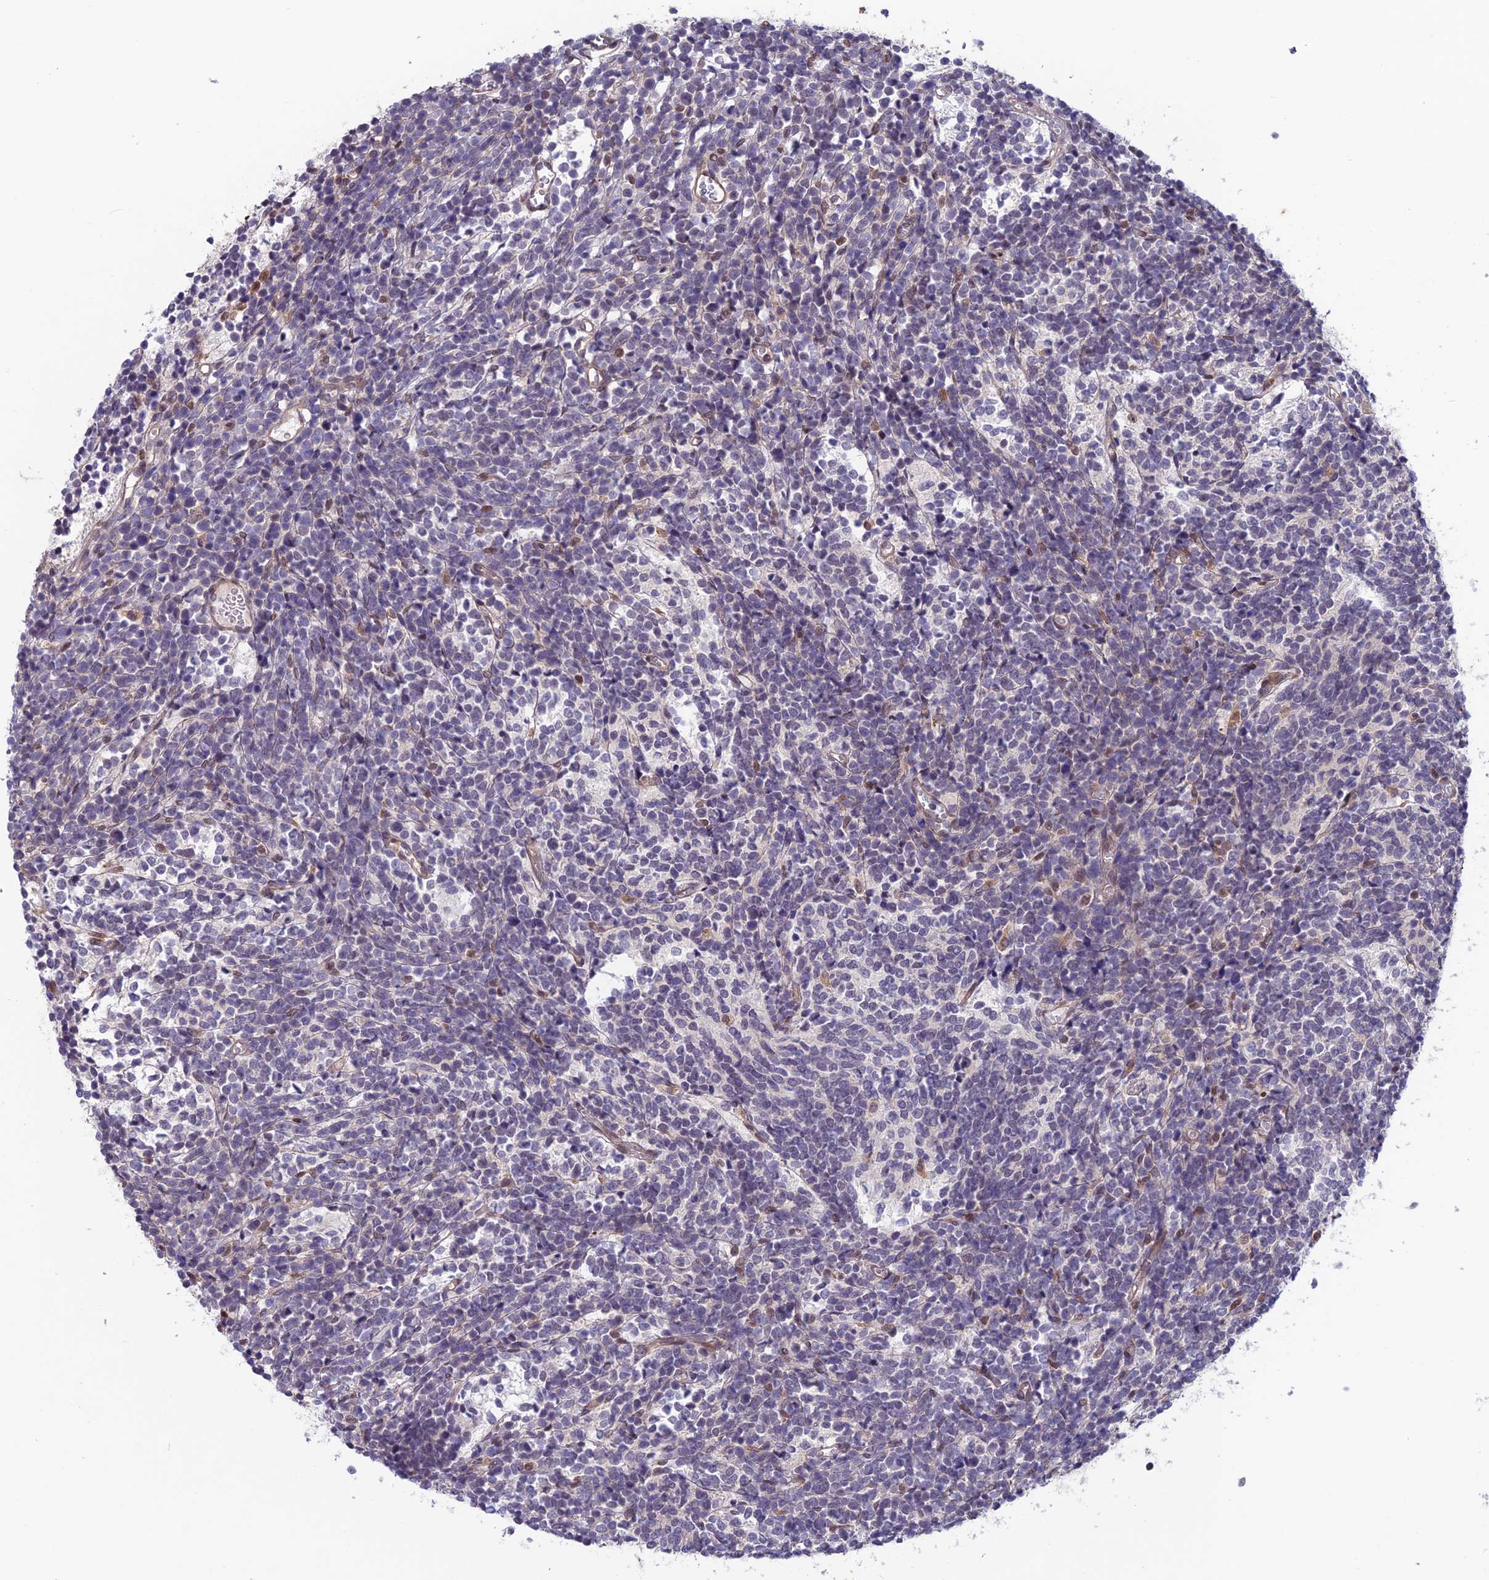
{"staining": {"intensity": "negative", "quantity": "none", "location": "none"}, "tissue": "glioma", "cell_type": "Tumor cells", "image_type": "cancer", "snomed": [{"axis": "morphology", "description": "Glioma, malignant, Low grade"}, {"axis": "topography", "description": "Brain"}], "caption": "Tumor cells are negative for protein expression in human low-grade glioma (malignant).", "gene": "MAST2", "patient": {"sex": "female", "age": 1}}